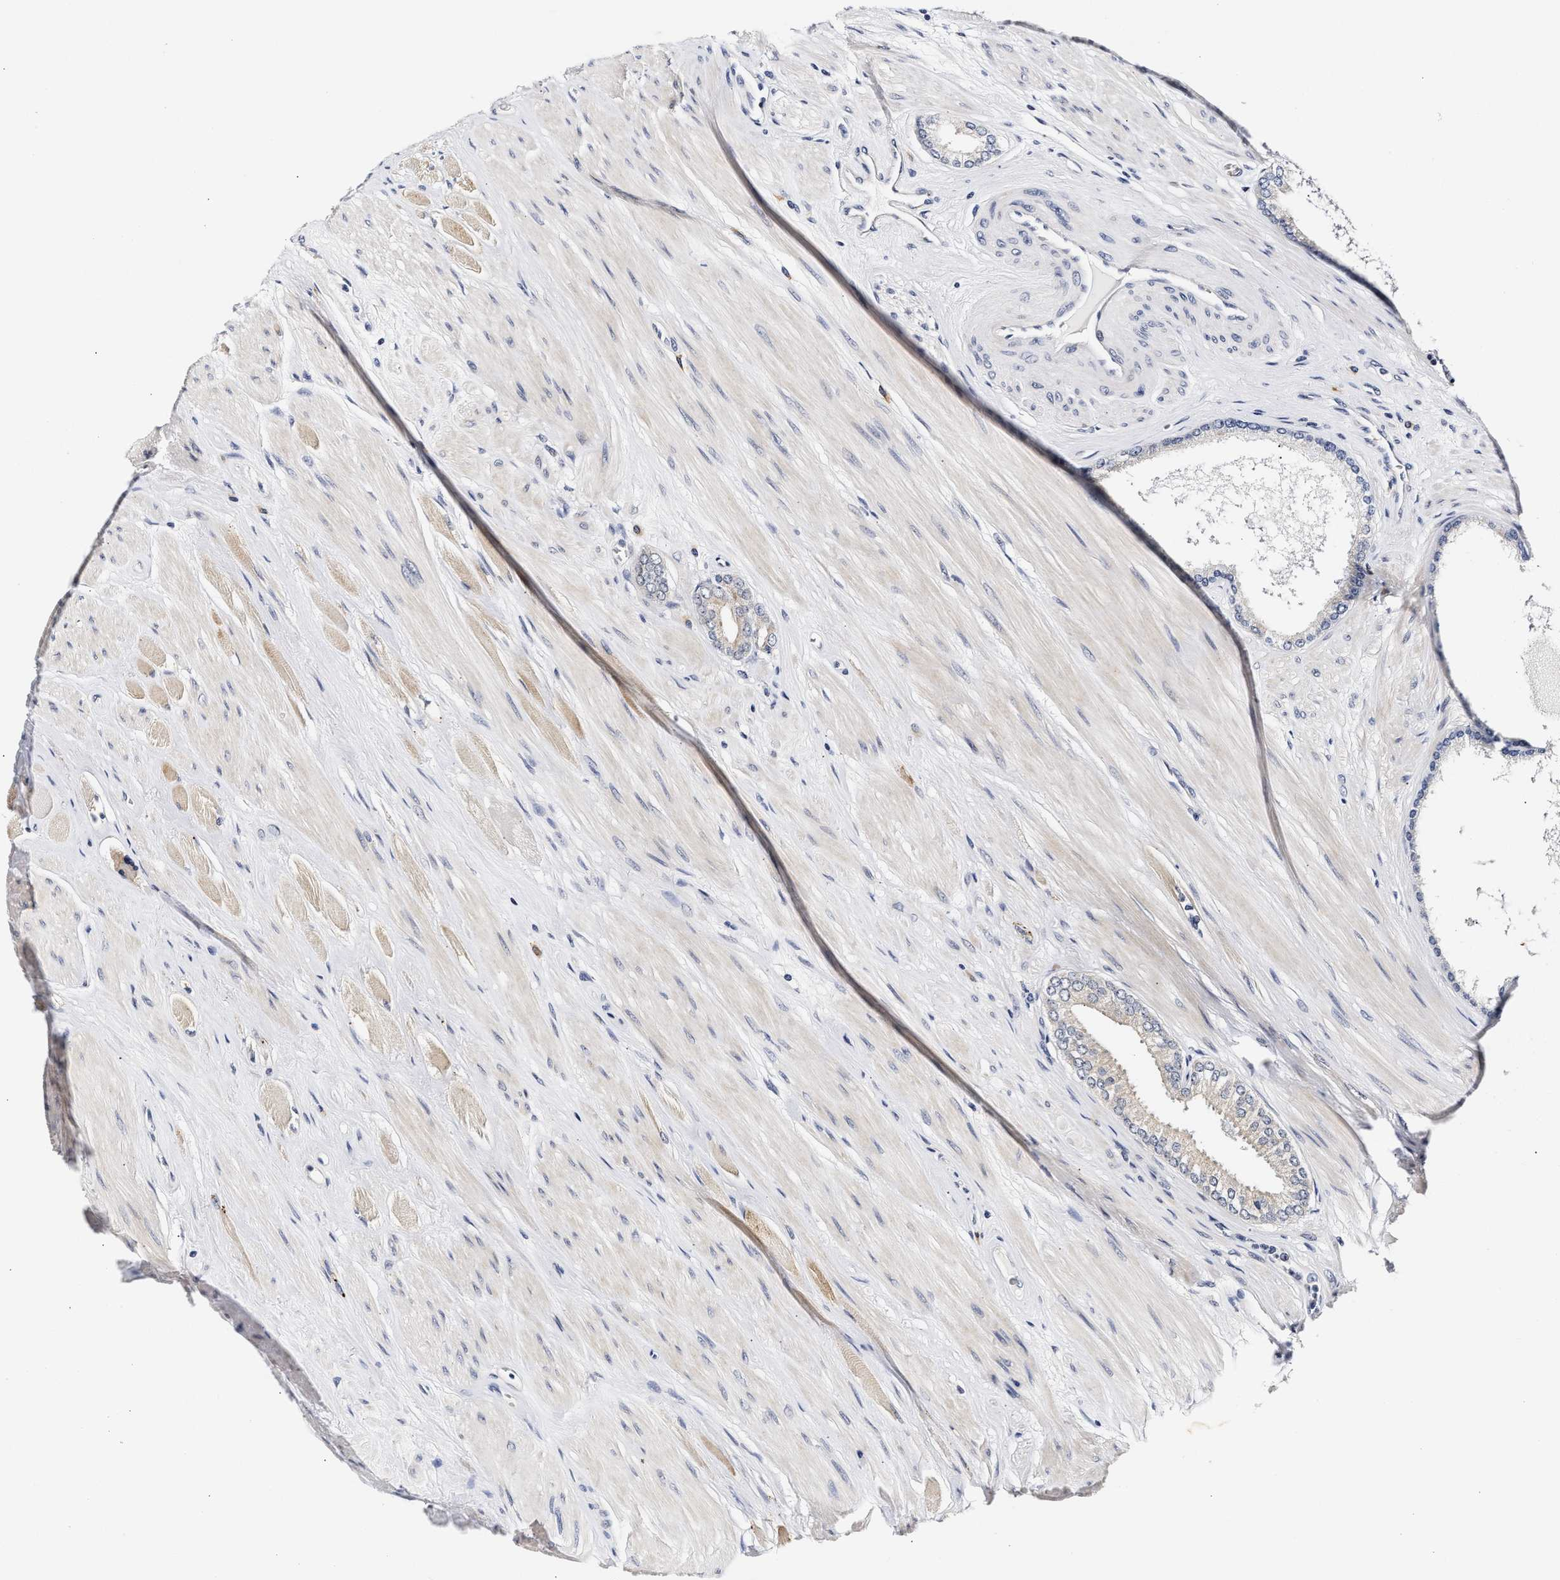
{"staining": {"intensity": "negative", "quantity": "none", "location": "none"}, "tissue": "prostate cancer", "cell_type": "Tumor cells", "image_type": "cancer", "snomed": [{"axis": "morphology", "description": "Adenocarcinoma, High grade"}, {"axis": "topography", "description": "Prostate"}], "caption": "Human prostate cancer (high-grade adenocarcinoma) stained for a protein using immunohistochemistry (IHC) exhibits no expression in tumor cells.", "gene": "RINT1", "patient": {"sex": "male", "age": 61}}